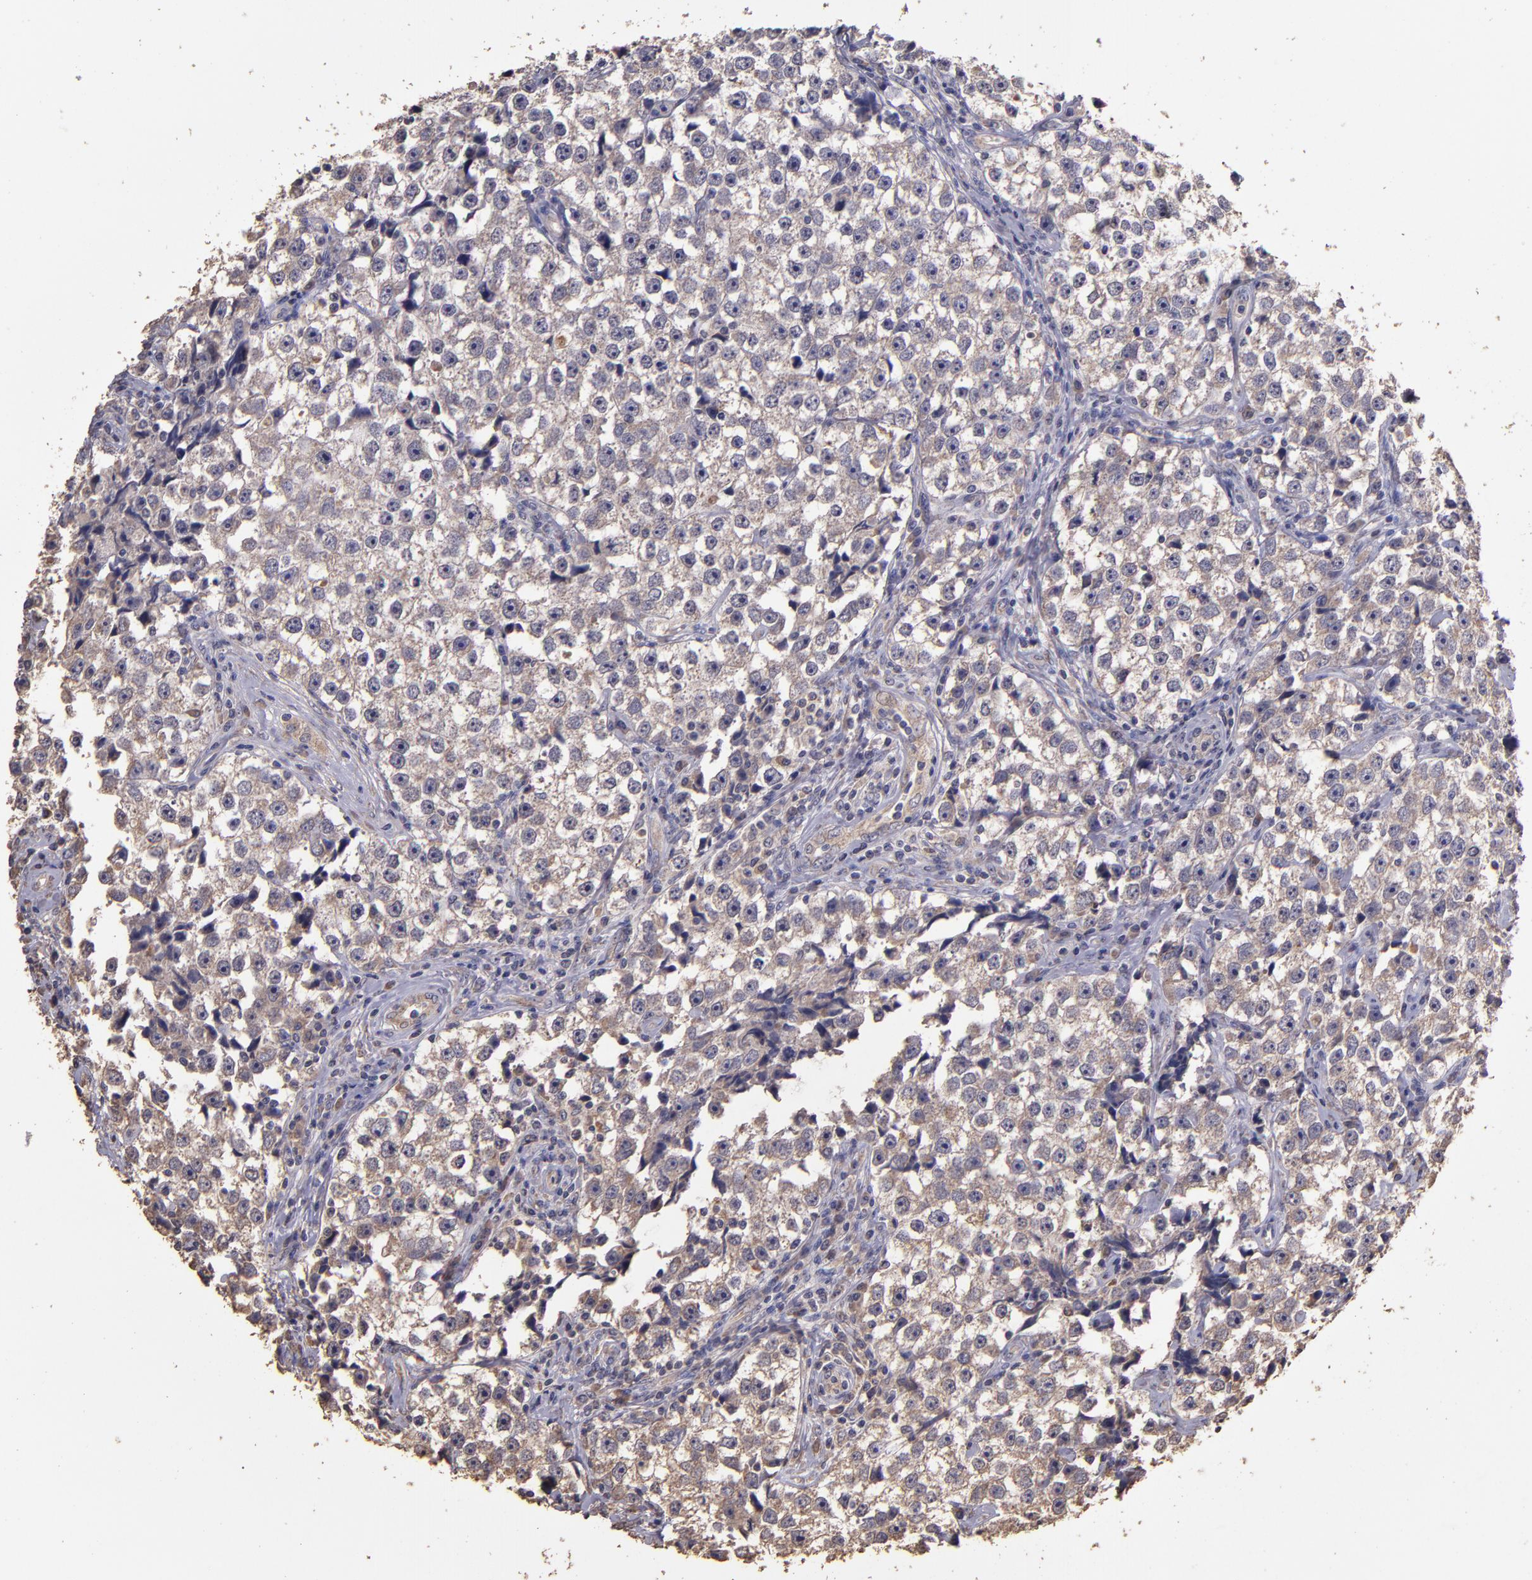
{"staining": {"intensity": "weak", "quantity": ">75%", "location": "cytoplasmic/membranous"}, "tissue": "testis cancer", "cell_type": "Tumor cells", "image_type": "cancer", "snomed": [{"axis": "morphology", "description": "Seminoma, NOS"}, {"axis": "topography", "description": "Testis"}], "caption": "Brown immunohistochemical staining in testis seminoma displays weak cytoplasmic/membranous positivity in approximately >75% of tumor cells. (brown staining indicates protein expression, while blue staining denotes nuclei).", "gene": "HECTD1", "patient": {"sex": "male", "age": 32}}